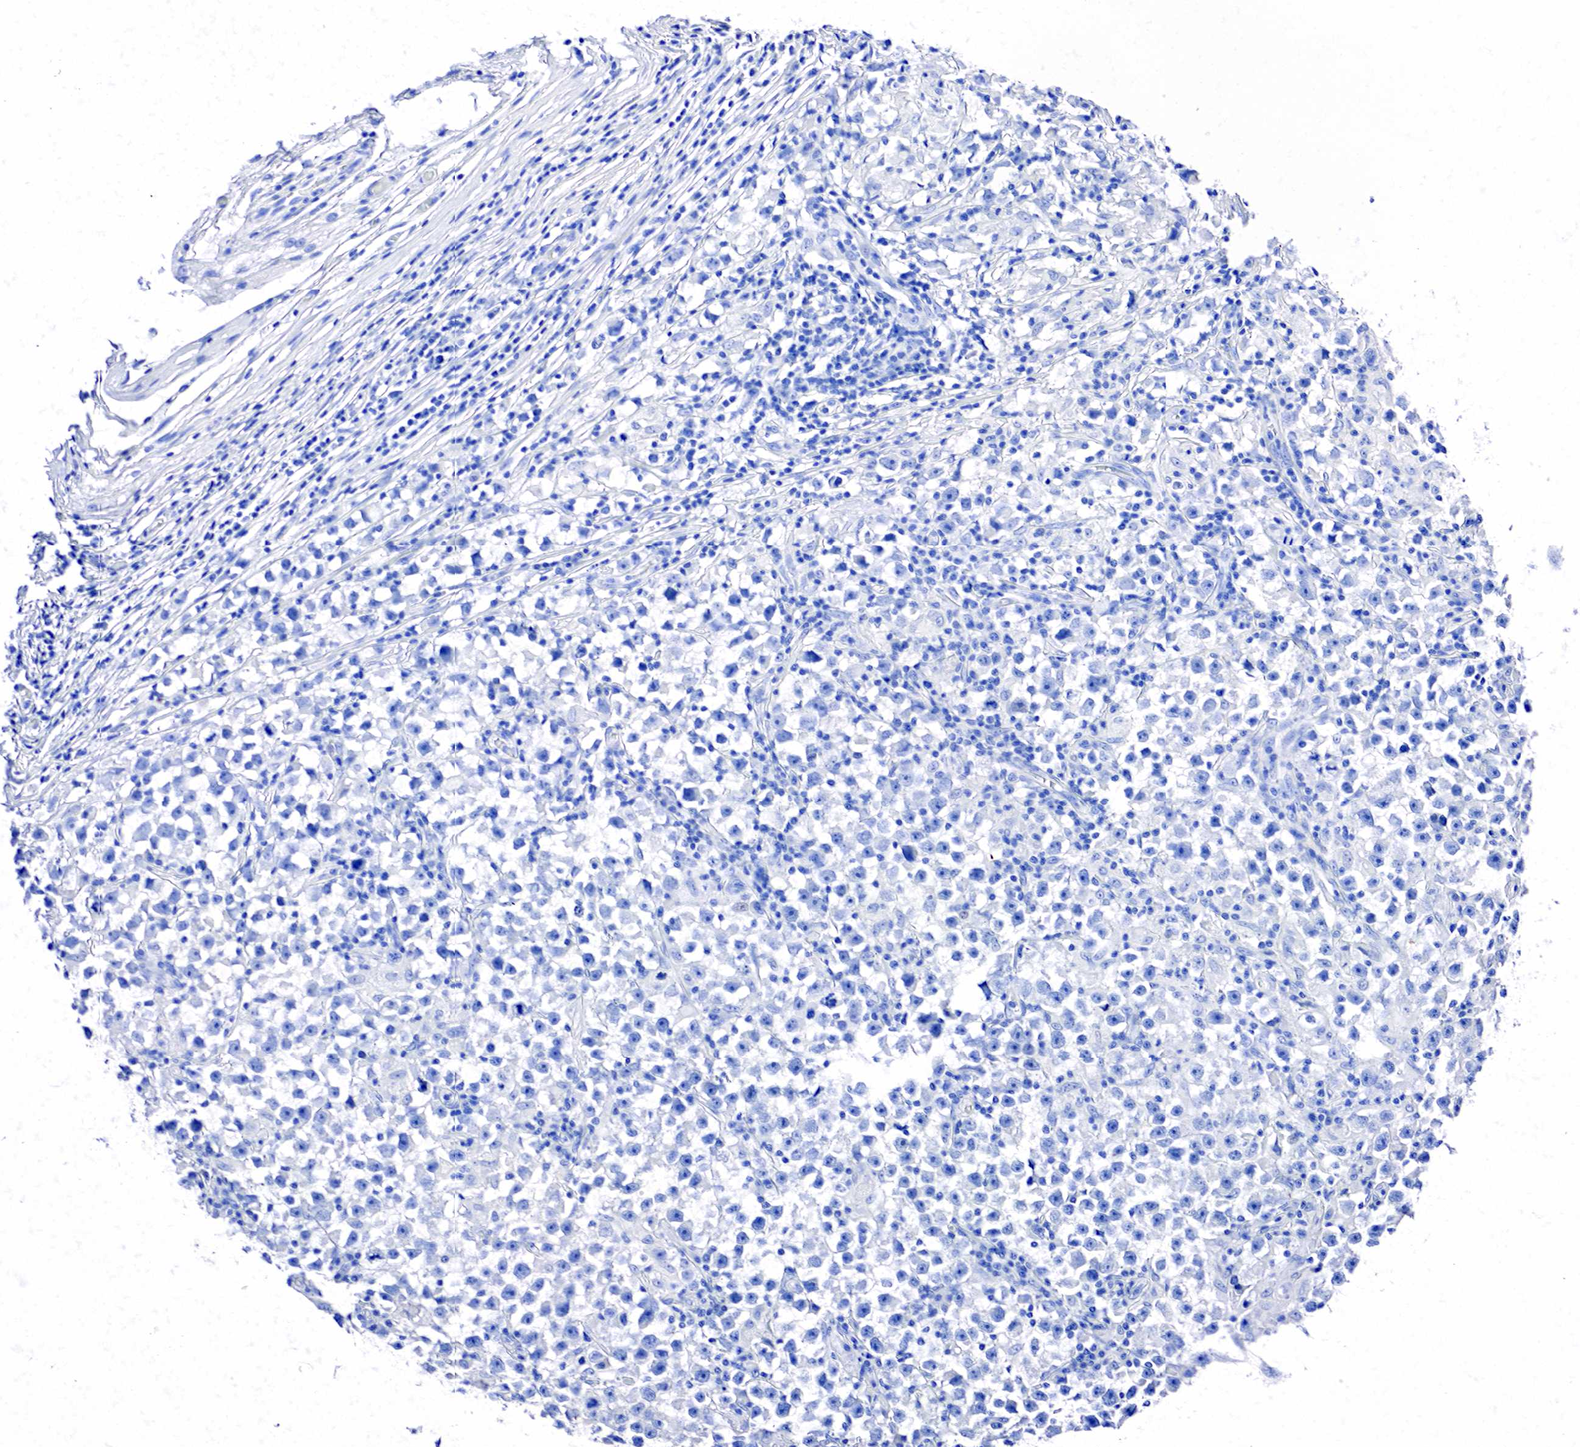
{"staining": {"intensity": "negative", "quantity": "none", "location": "none"}, "tissue": "testis cancer", "cell_type": "Tumor cells", "image_type": "cancer", "snomed": [{"axis": "morphology", "description": "Seminoma, NOS"}, {"axis": "topography", "description": "Testis"}], "caption": "IHC of testis seminoma exhibits no positivity in tumor cells.", "gene": "SST", "patient": {"sex": "male", "age": 33}}